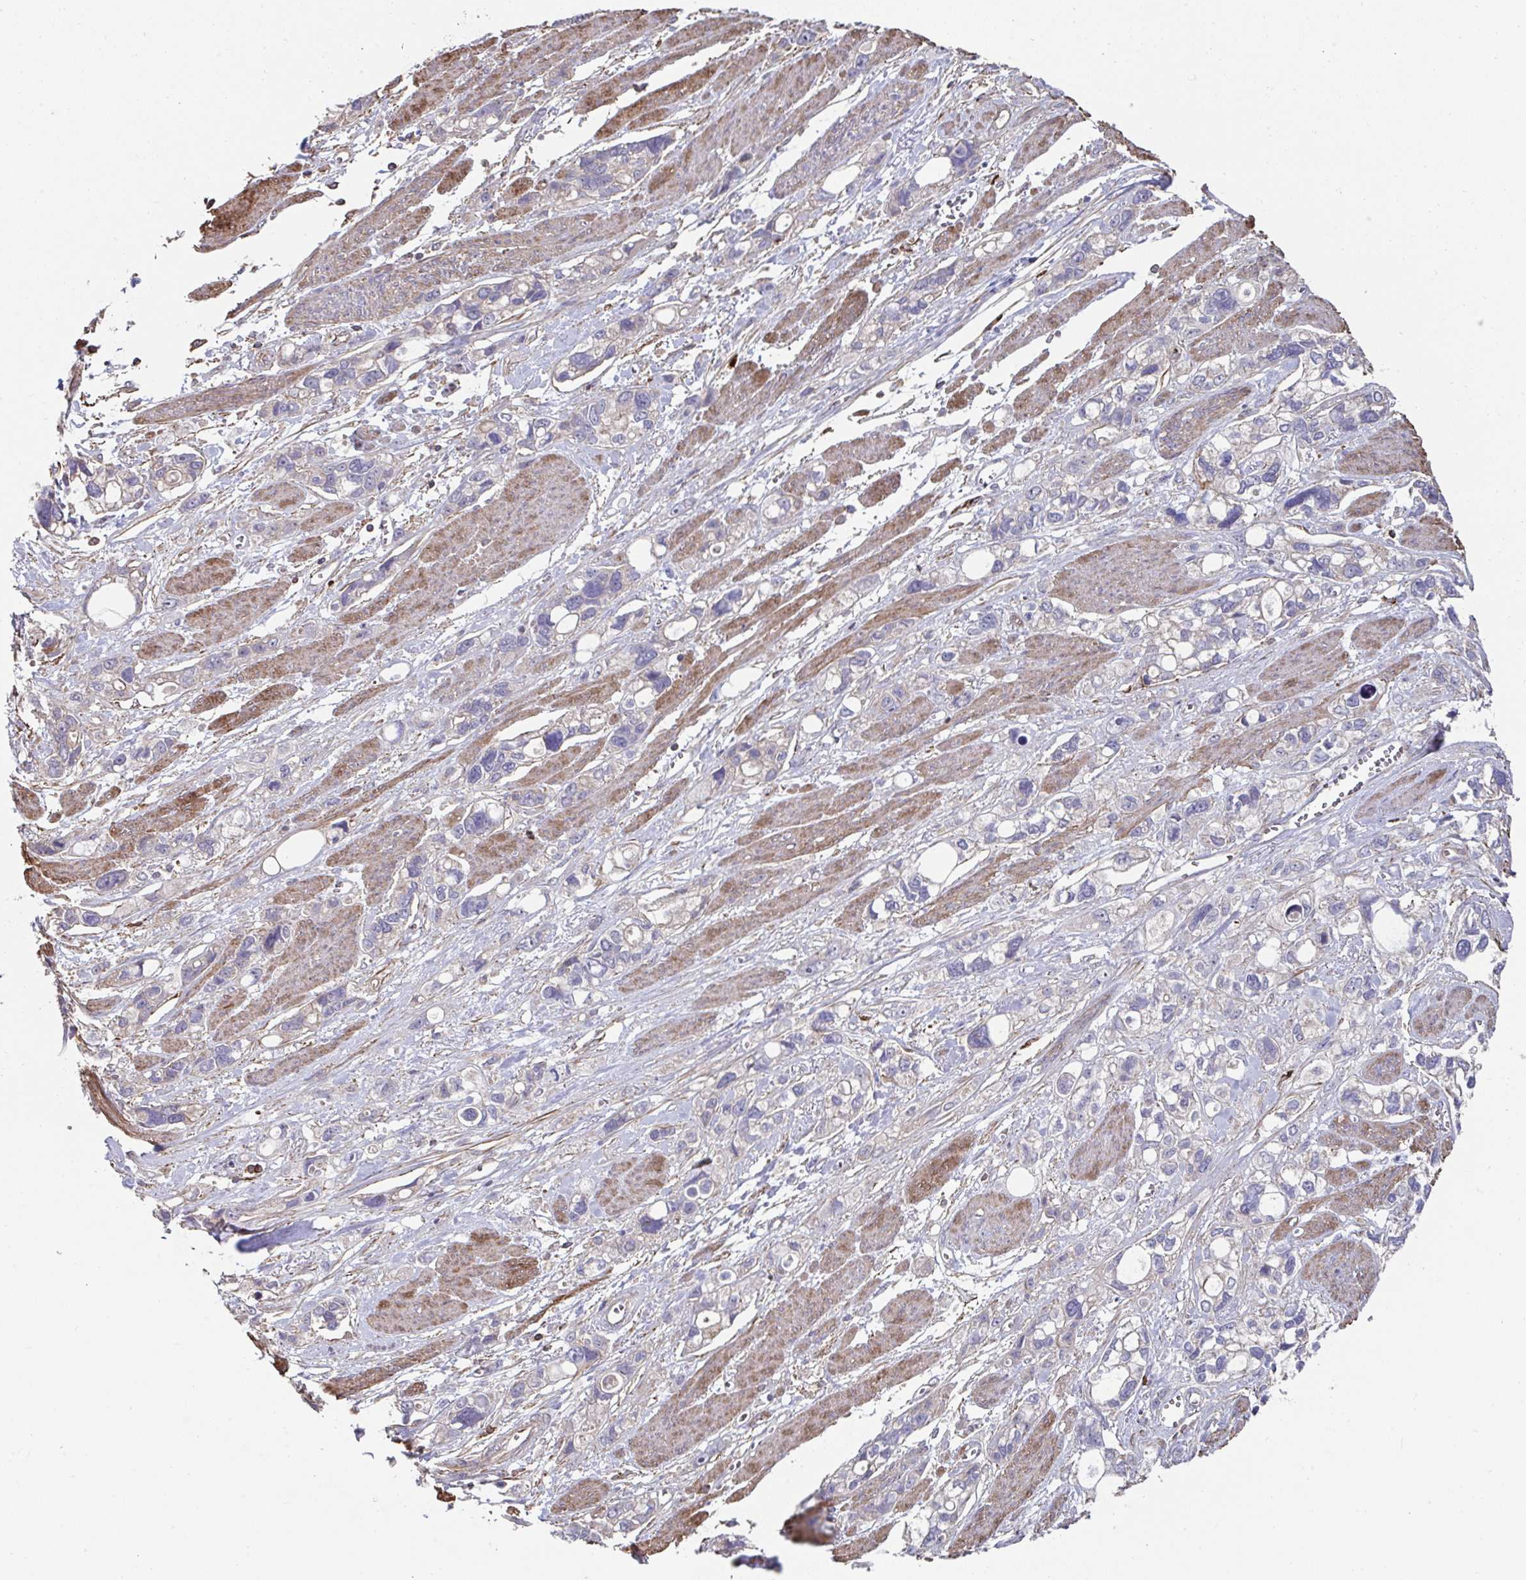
{"staining": {"intensity": "negative", "quantity": "none", "location": "none"}, "tissue": "stomach cancer", "cell_type": "Tumor cells", "image_type": "cancer", "snomed": [{"axis": "morphology", "description": "Adenocarcinoma, NOS"}, {"axis": "topography", "description": "Stomach, upper"}], "caption": "Immunohistochemistry micrograph of neoplastic tissue: human stomach adenocarcinoma stained with DAB demonstrates no significant protein staining in tumor cells.", "gene": "DZANK1", "patient": {"sex": "female", "age": 81}}